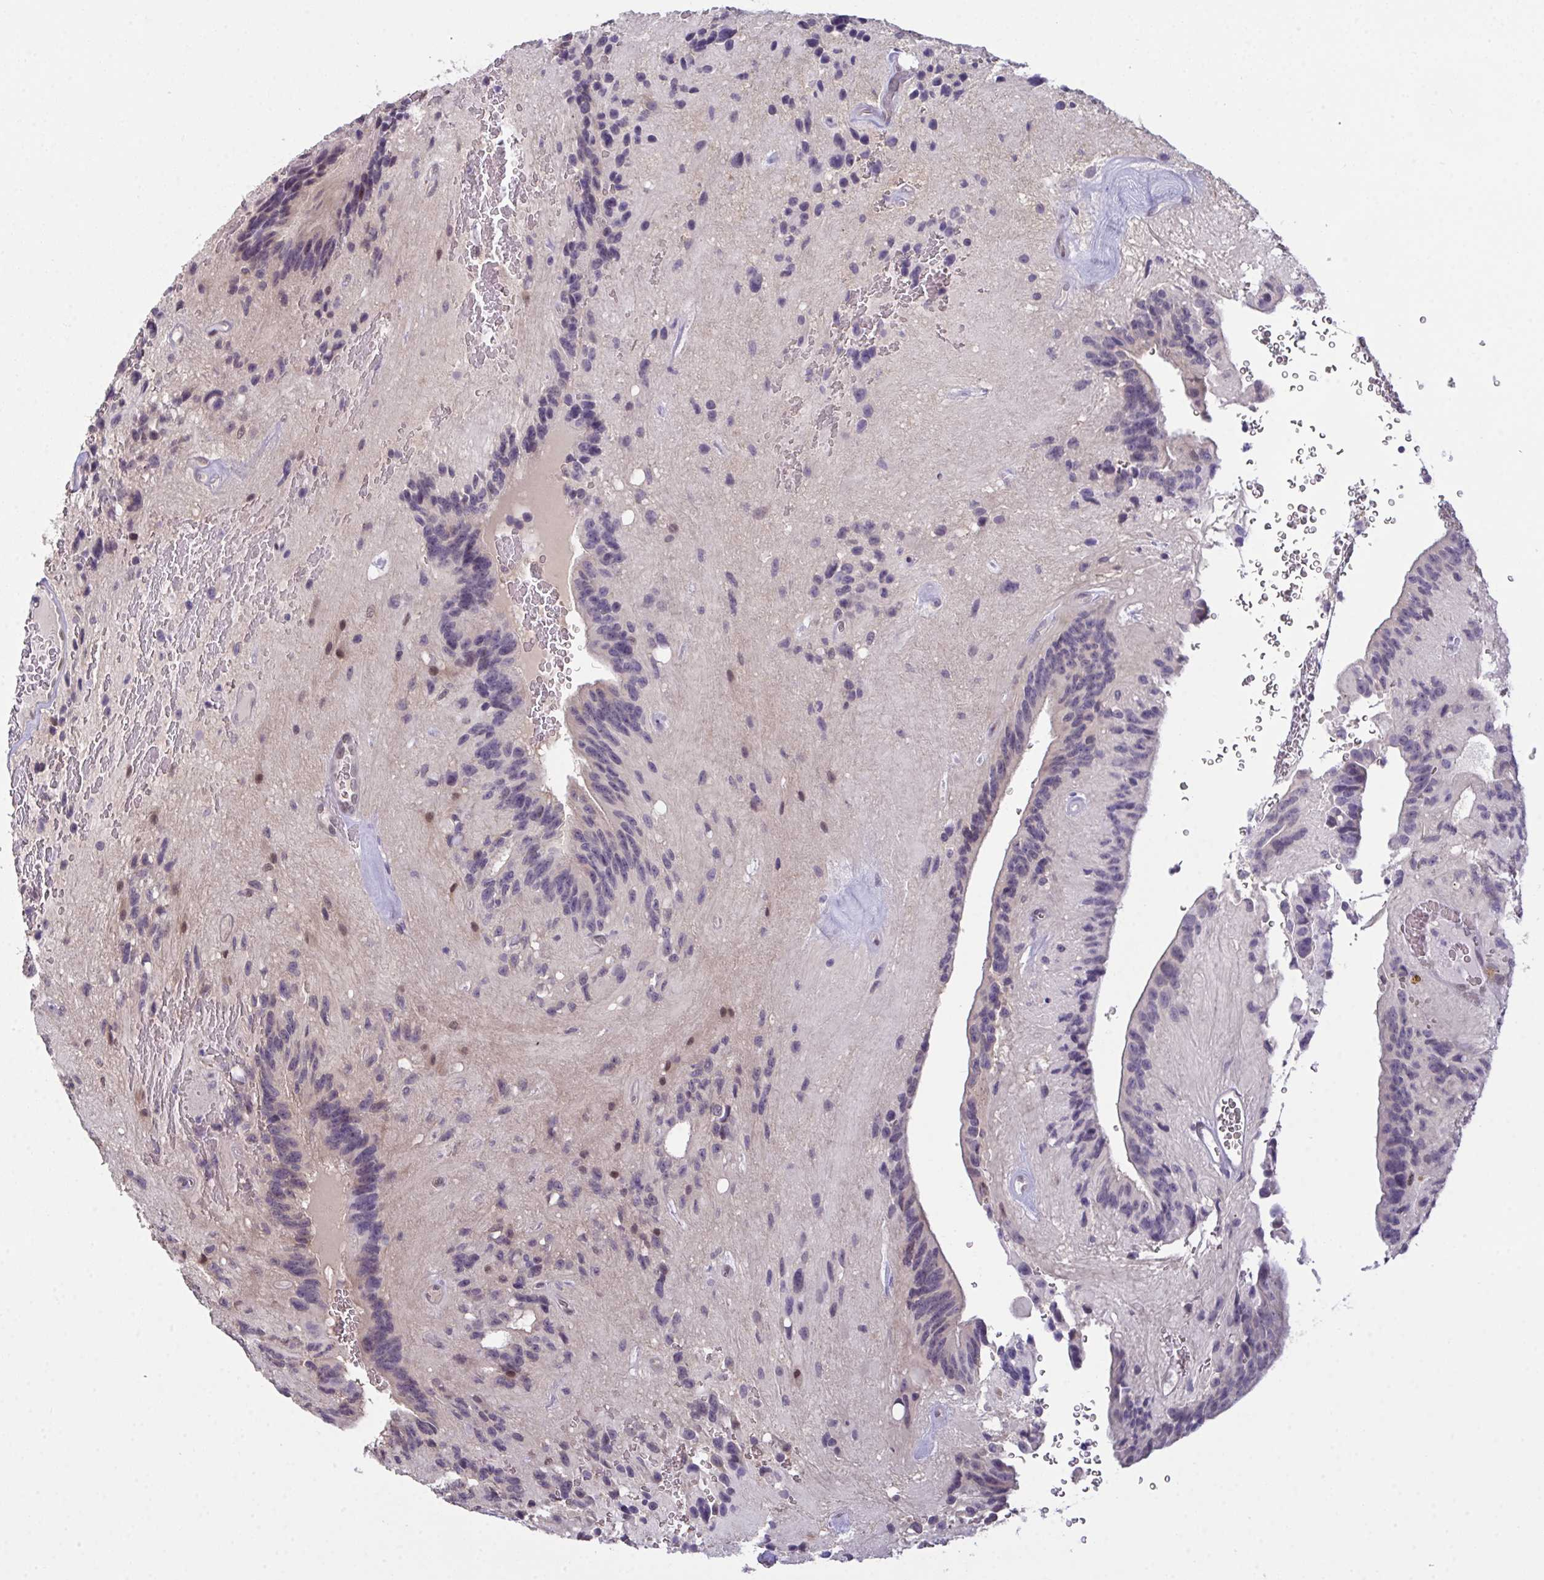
{"staining": {"intensity": "negative", "quantity": "none", "location": "none"}, "tissue": "glioma", "cell_type": "Tumor cells", "image_type": "cancer", "snomed": [{"axis": "morphology", "description": "Glioma, malignant, Low grade"}, {"axis": "topography", "description": "Brain"}], "caption": "Immunohistochemistry image of neoplastic tissue: glioma stained with DAB reveals no significant protein staining in tumor cells.", "gene": "SETD7", "patient": {"sex": "male", "age": 31}}